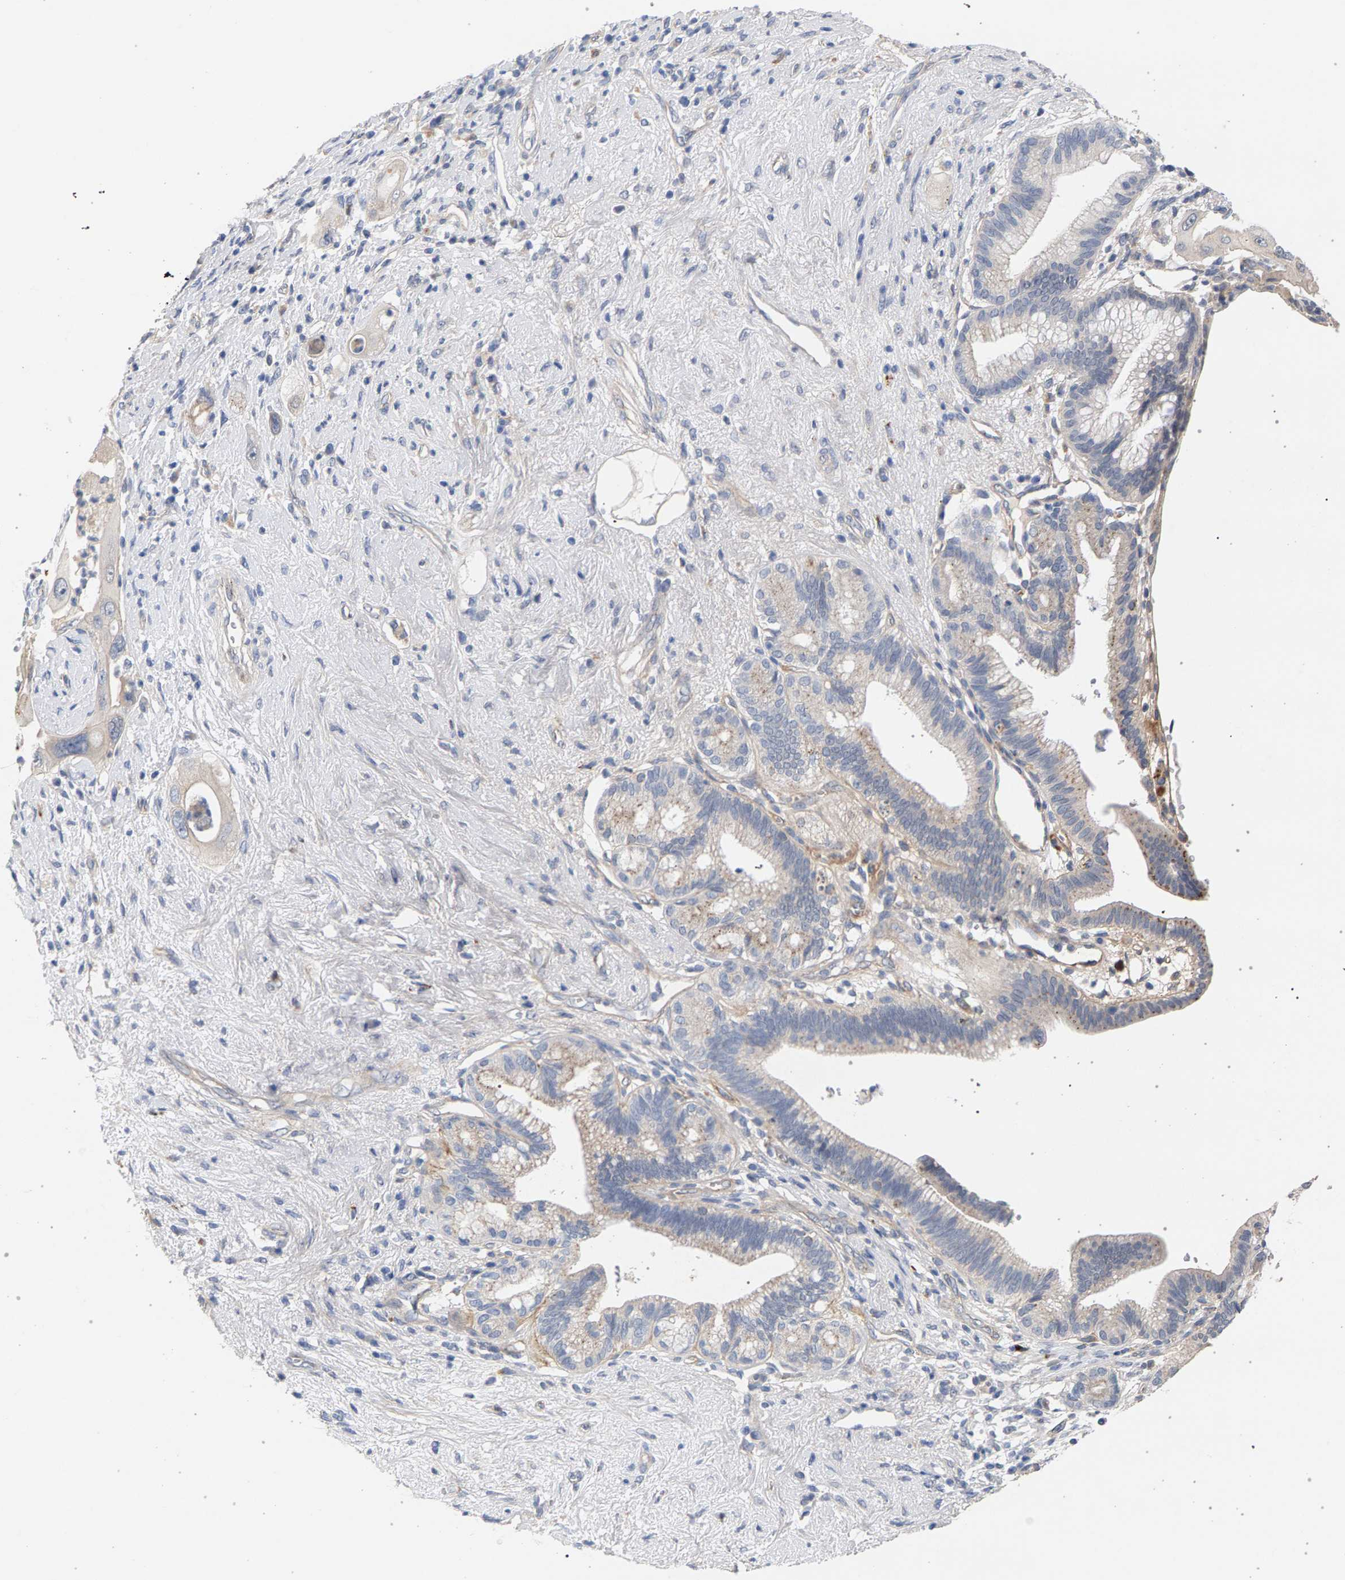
{"staining": {"intensity": "weak", "quantity": "<25%", "location": "cytoplasmic/membranous"}, "tissue": "pancreatic cancer", "cell_type": "Tumor cells", "image_type": "cancer", "snomed": [{"axis": "morphology", "description": "Adenocarcinoma, NOS"}, {"axis": "topography", "description": "Pancreas"}], "caption": "Protein analysis of pancreatic adenocarcinoma shows no significant staining in tumor cells. (Brightfield microscopy of DAB IHC at high magnification).", "gene": "MAMDC2", "patient": {"sex": "male", "age": 59}}